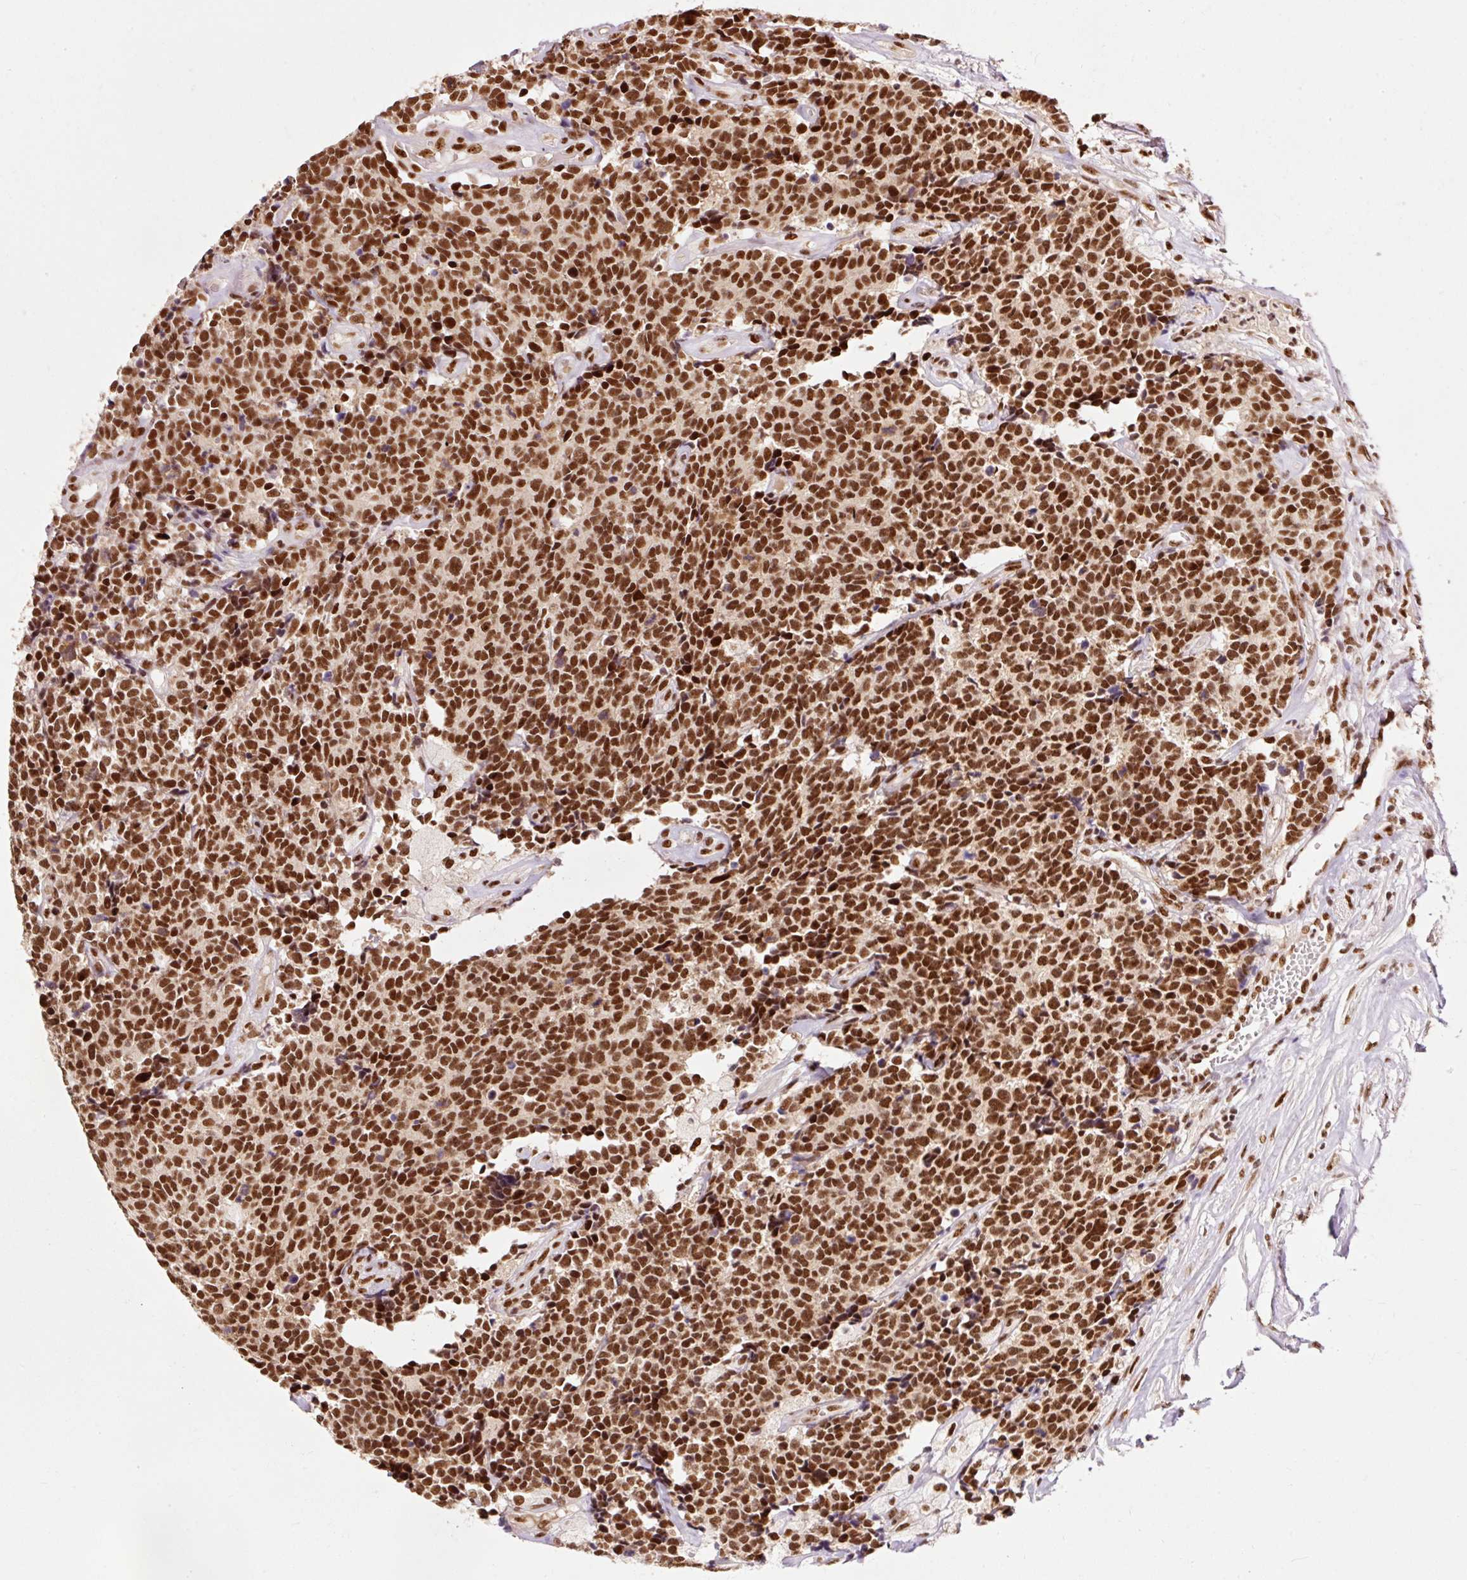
{"staining": {"intensity": "strong", "quantity": ">75%", "location": "nuclear"}, "tissue": "carcinoid", "cell_type": "Tumor cells", "image_type": "cancer", "snomed": [{"axis": "morphology", "description": "Carcinoid, malignant, NOS"}, {"axis": "topography", "description": "Skin"}], "caption": "Immunohistochemistry (DAB (3,3'-diaminobenzidine)) staining of carcinoid (malignant) reveals strong nuclear protein staining in approximately >75% of tumor cells. The protein of interest is shown in brown color, while the nuclei are stained blue.", "gene": "ZBTB44", "patient": {"sex": "female", "age": 79}}